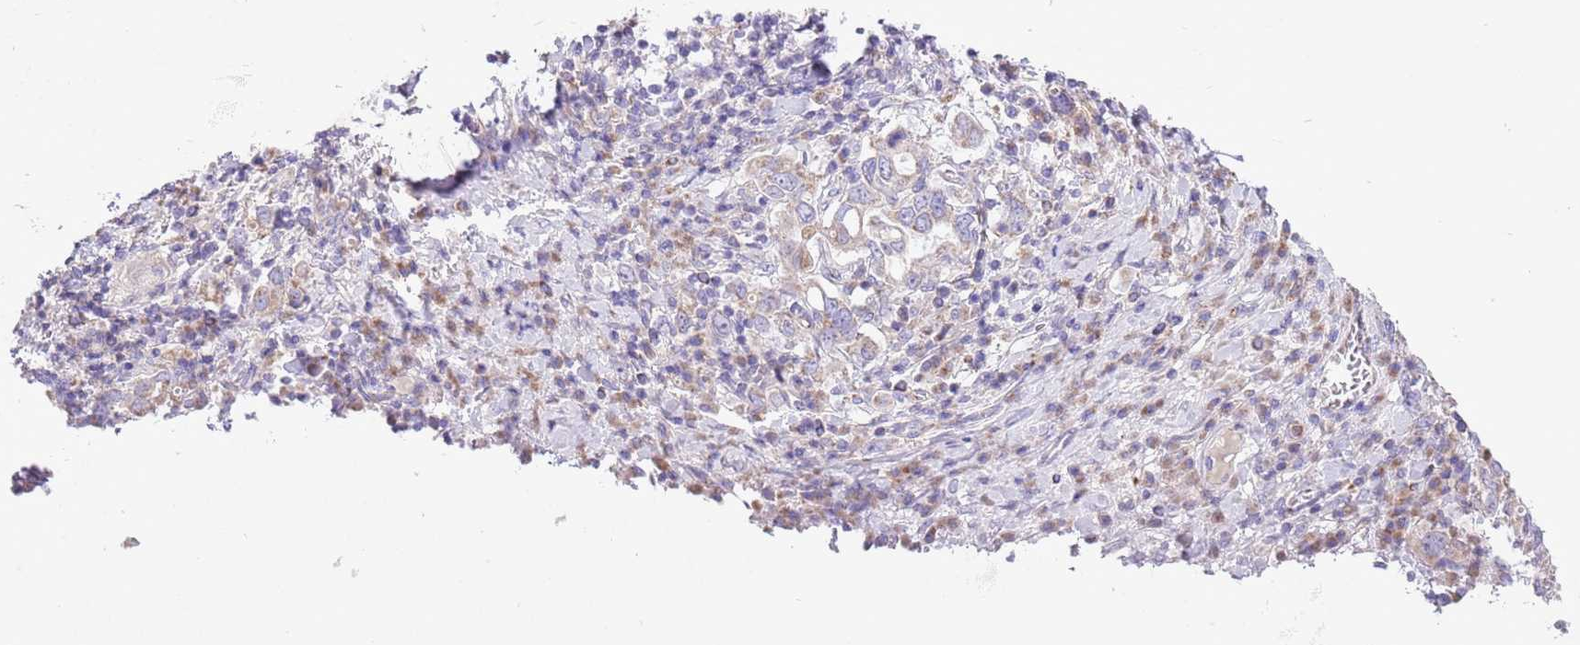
{"staining": {"intensity": "weak", "quantity": "<25%", "location": "cytoplasmic/membranous"}, "tissue": "stomach cancer", "cell_type": "Tumor cells", "image_type": "cancer", "snomed": [{"axis": "morphology", "description": "Adenocarcinoma, NOS"}, {"axis": "topography", "description": "Stomach, upper"}, {"axis": "topography", "description": "Stomach"}], "caption": "IHC image of neoplastic tissue: human stomach adenocarcinoma stained with DAB (3,3'-diaminobenzidine) reveals no significant protein positivity in tumor cells.", "gene": "OAZ2", "patient": {"sex": "male", "age": 62}}